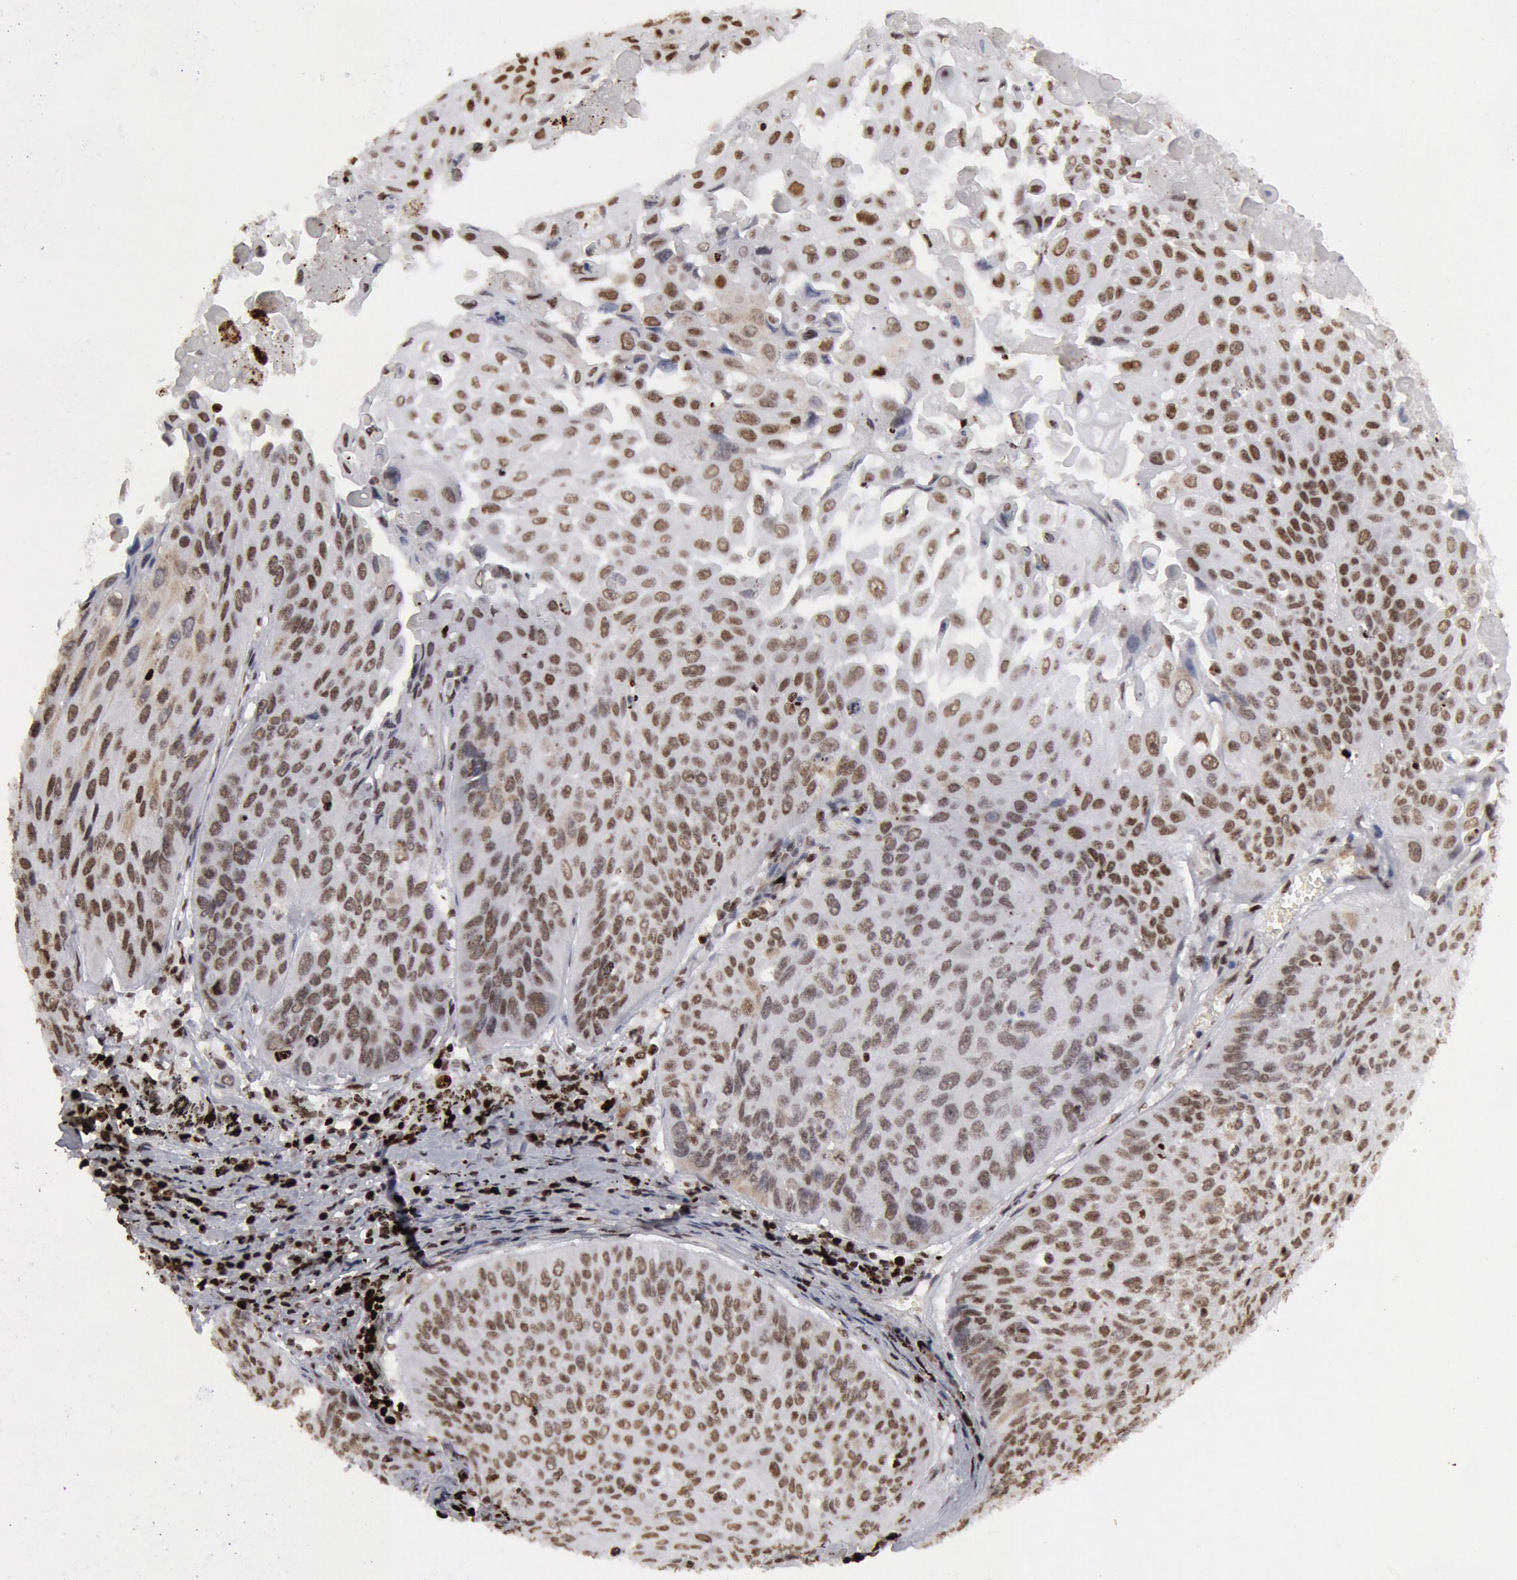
{"staining": {"intensity": "moderate", "quantity": ">75%", "location": "nuclear"}, "tissue": "lung cancer", "cell_type": "Tumor cells", "image_type": "cancer", "snomed": [{"axis": "morphology", "description": "Adenocarcinoma, NOS"}, {"axis": "topography", "description": "Lung"}], "caption": "Brown immunohistochemical staining in lung cancer reveals moderate nuclear positivity in approximately >75% of tumor cells.", "gene": "SUB1", "patient": {"sex": "male", "age": 60}}